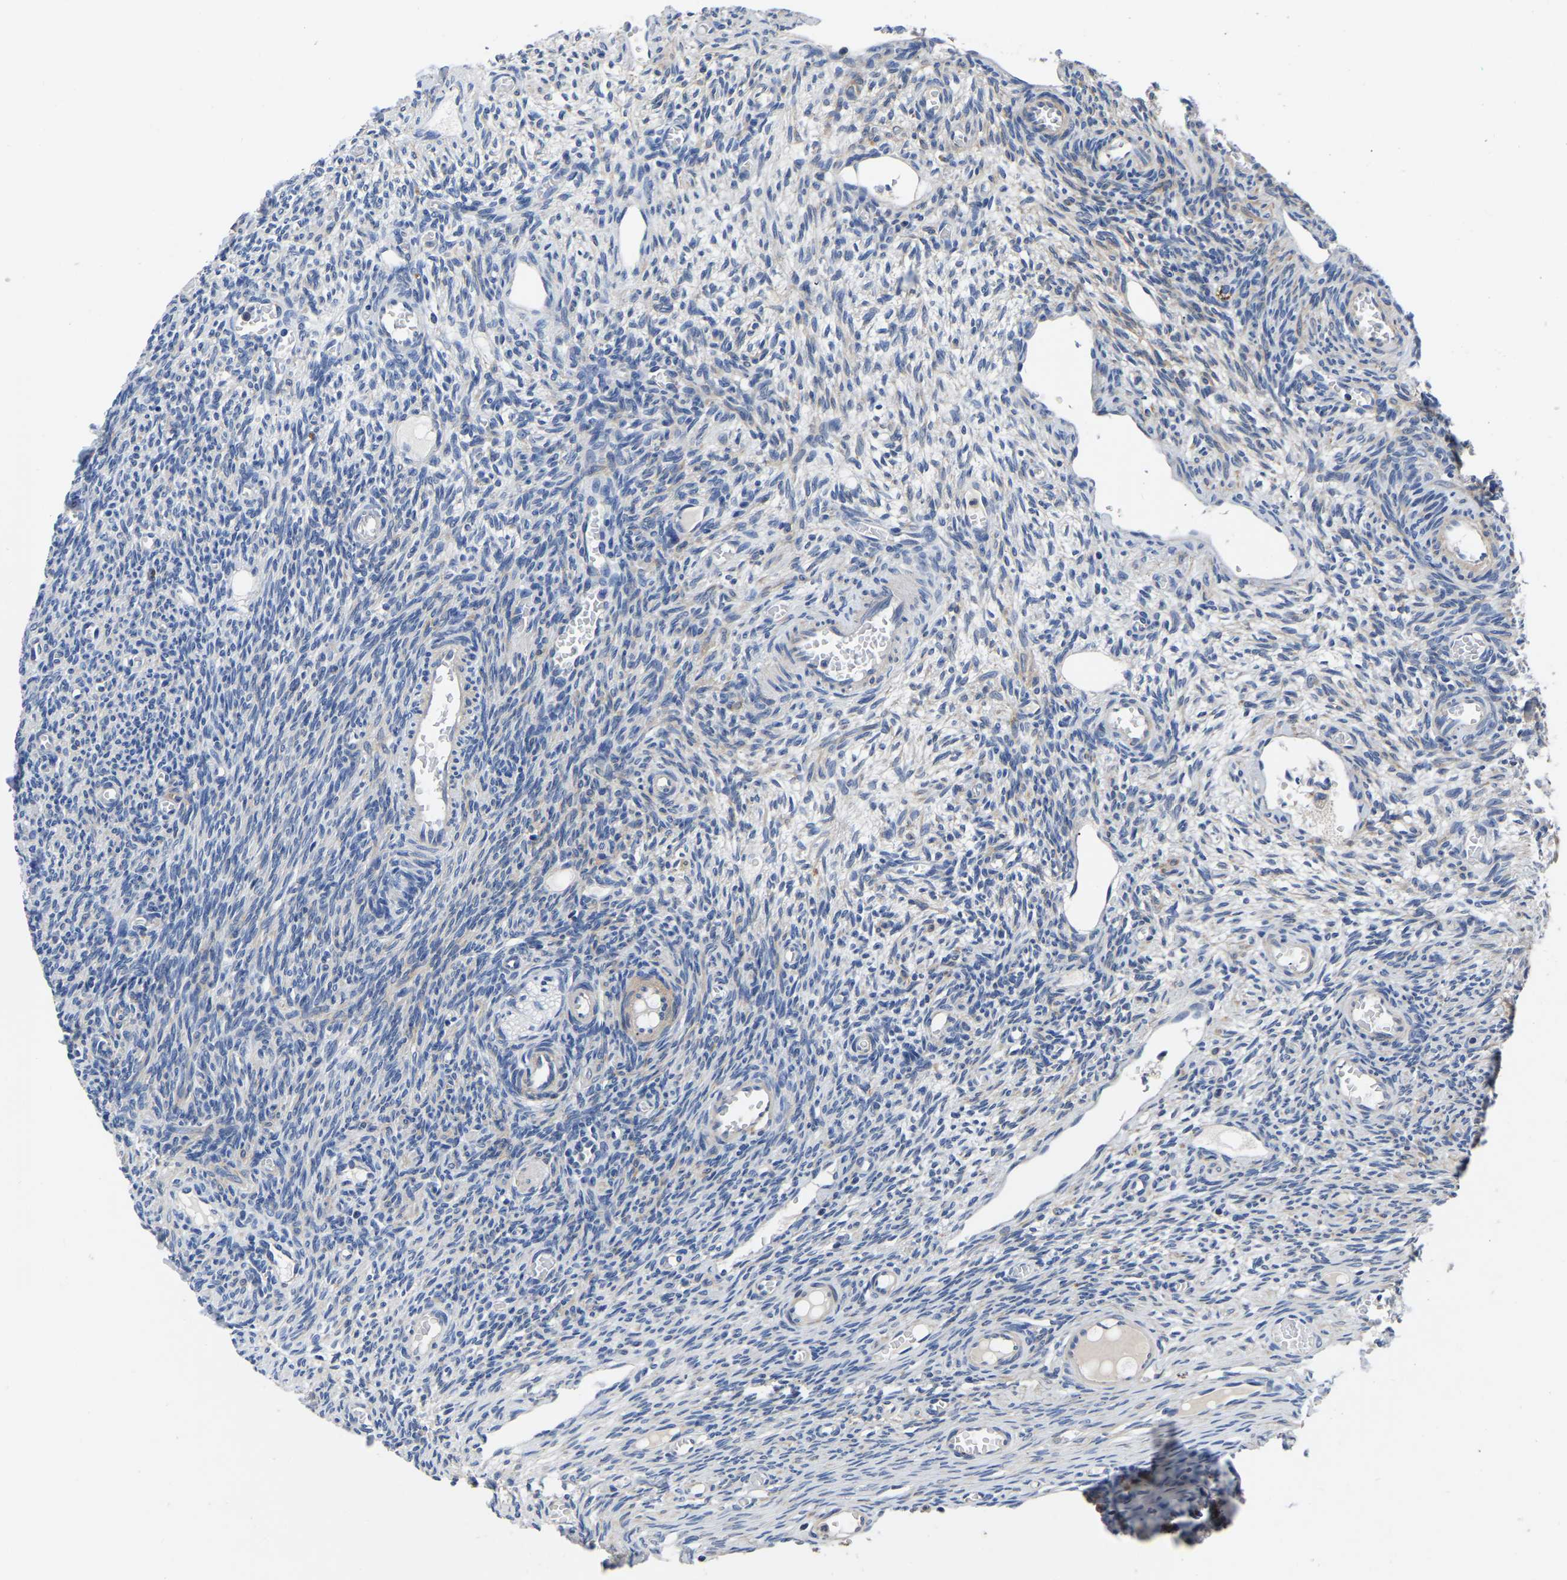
{"staining": {"intensity": "negative", "quantity": "none", "location": "none"}, "tissue": "ovary", "cell_type": "Ovarian stroma cells", "image_type": "normal", "snomed": [{"axis": "morphology", "description": "Normal tissue, NOS"}, {"axis": "topography", "description": "Ovary"}], "caption": "The immunohistochemistry (IHC) histopathology image has no significant staining in ovarian stroma cells of ovary.", "gene": "FGD5", "patient": {"sex": "female", "age": 27}}